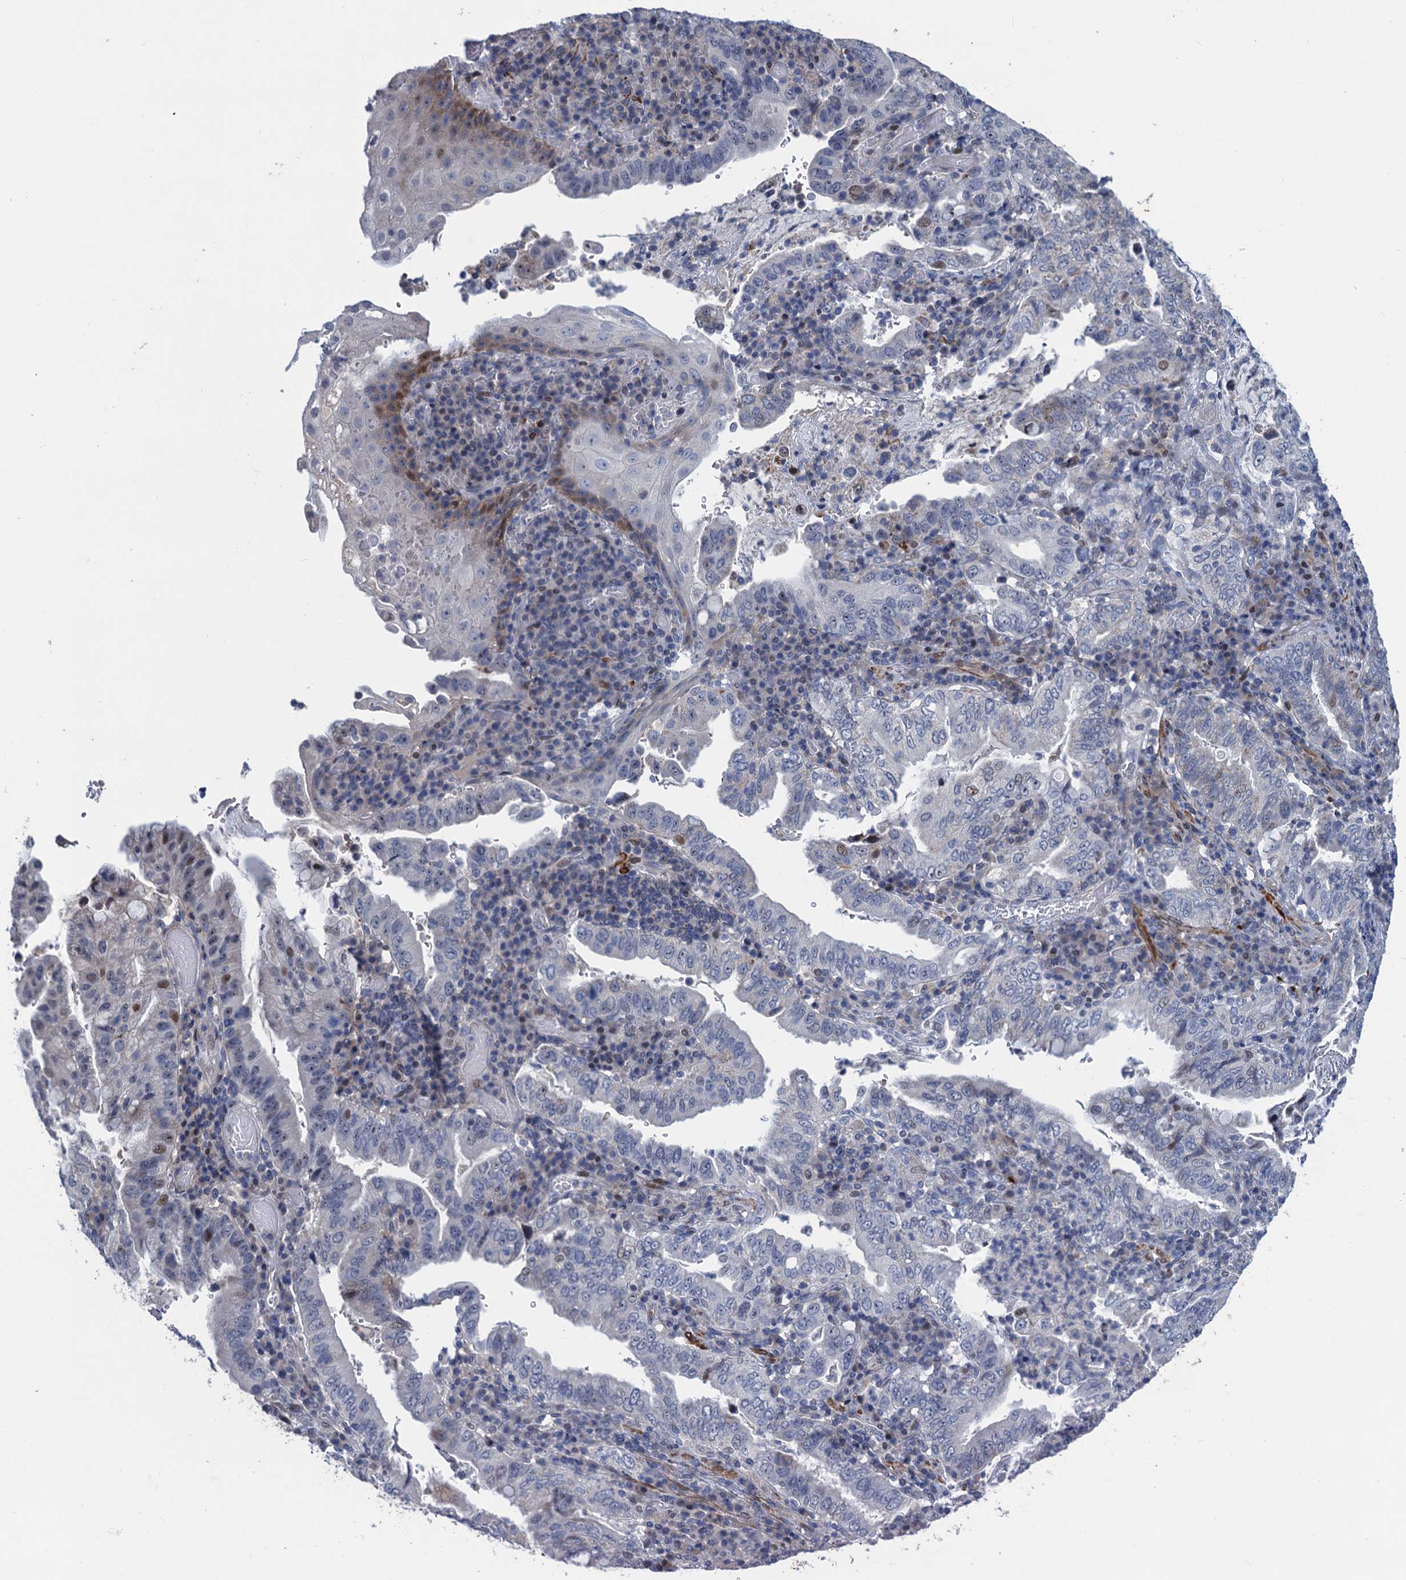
{"staining": {"intensity": "negative", "quantity": "none", "location": "none"}, "tissue": "stomach cancer", "cell_type": "Tumor cells", "image_type": "cancer", "snomed": [{"axis": "morphology", "description": "Normal tissue, NOS"}, {"axis": "morphology", "description": "Adenocarcinoma, NOS"}, {"axis": "topography", "description": "Esophagus"}, {"axis": "topography", "description": "Stomach, upper"}, {"axis": "topography", "description": "Peripheral nerve tissue"}], "caption": "DAB (3,3'-diaminobenzidine) immunohistochemical staining of human stomach cancer (adenocarcinoma) shows no significant positivity in tumor cells. (DAB (3,3'-diaminobenzidine) IHC visualized using brightfield microscopy, high magnification).", "gene": "ESYT3", "patient": {"sex": "male", "age": 62}}